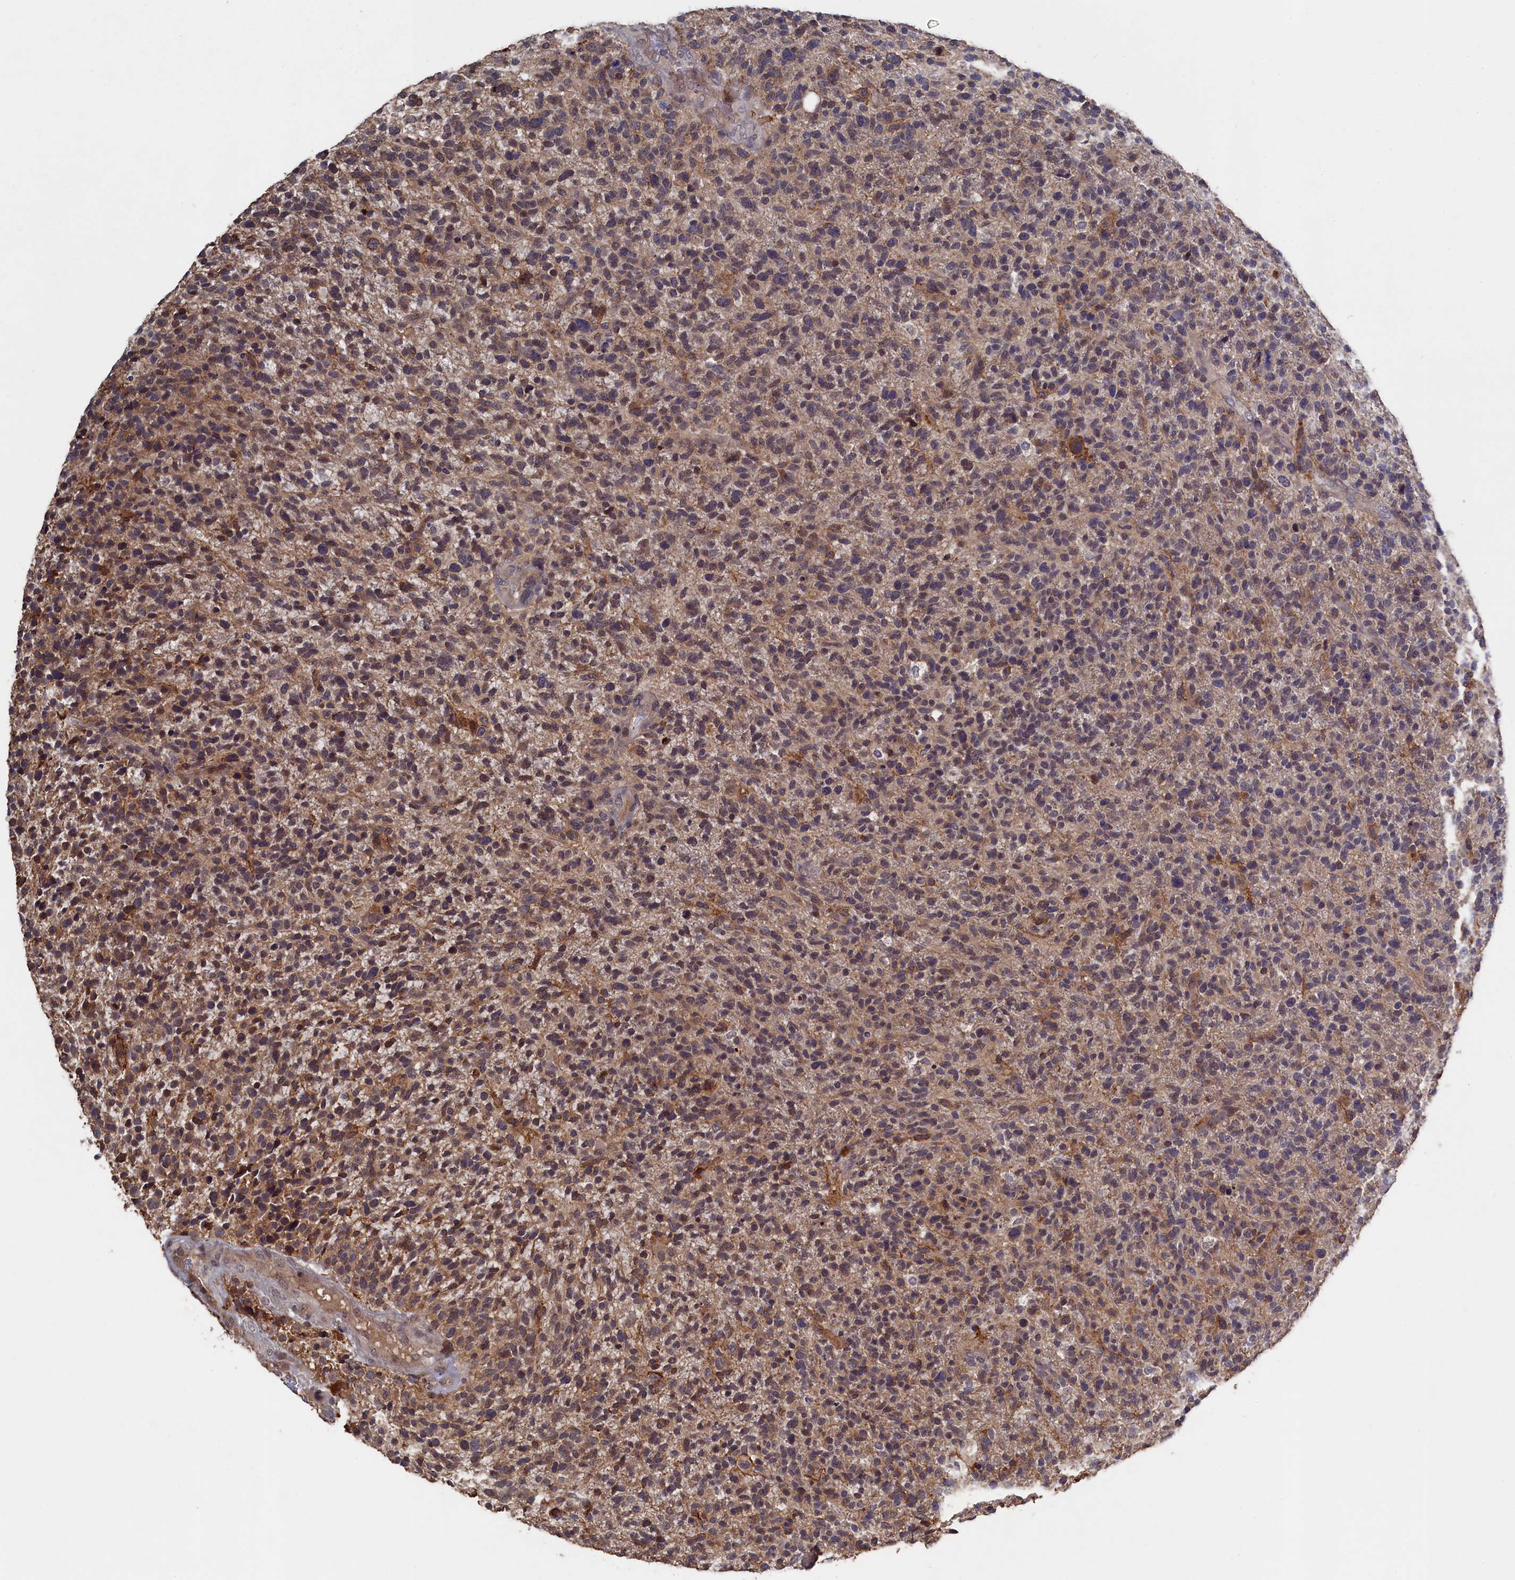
{"staining": {"intensity": "moderate", "quantity": "<25%", "location": "cytoplasmic/membranous"}, "tissue": "glioma", "cell_type": "Tumor cells", "image_type": "cancer", "snomed": [{"axis": "morphology", "description": "Glioma, malignant, High grade"}, {"axis": "topography", "description": "Brain"}], "caption": "DAB immunohistochemical staining of human glioma reveals moderate cytoplasmic/membranous protein positivity in approximately <25% of tumor cells.", "gene": "TMC5", "patient": {"sex": "male", "age": 72}}